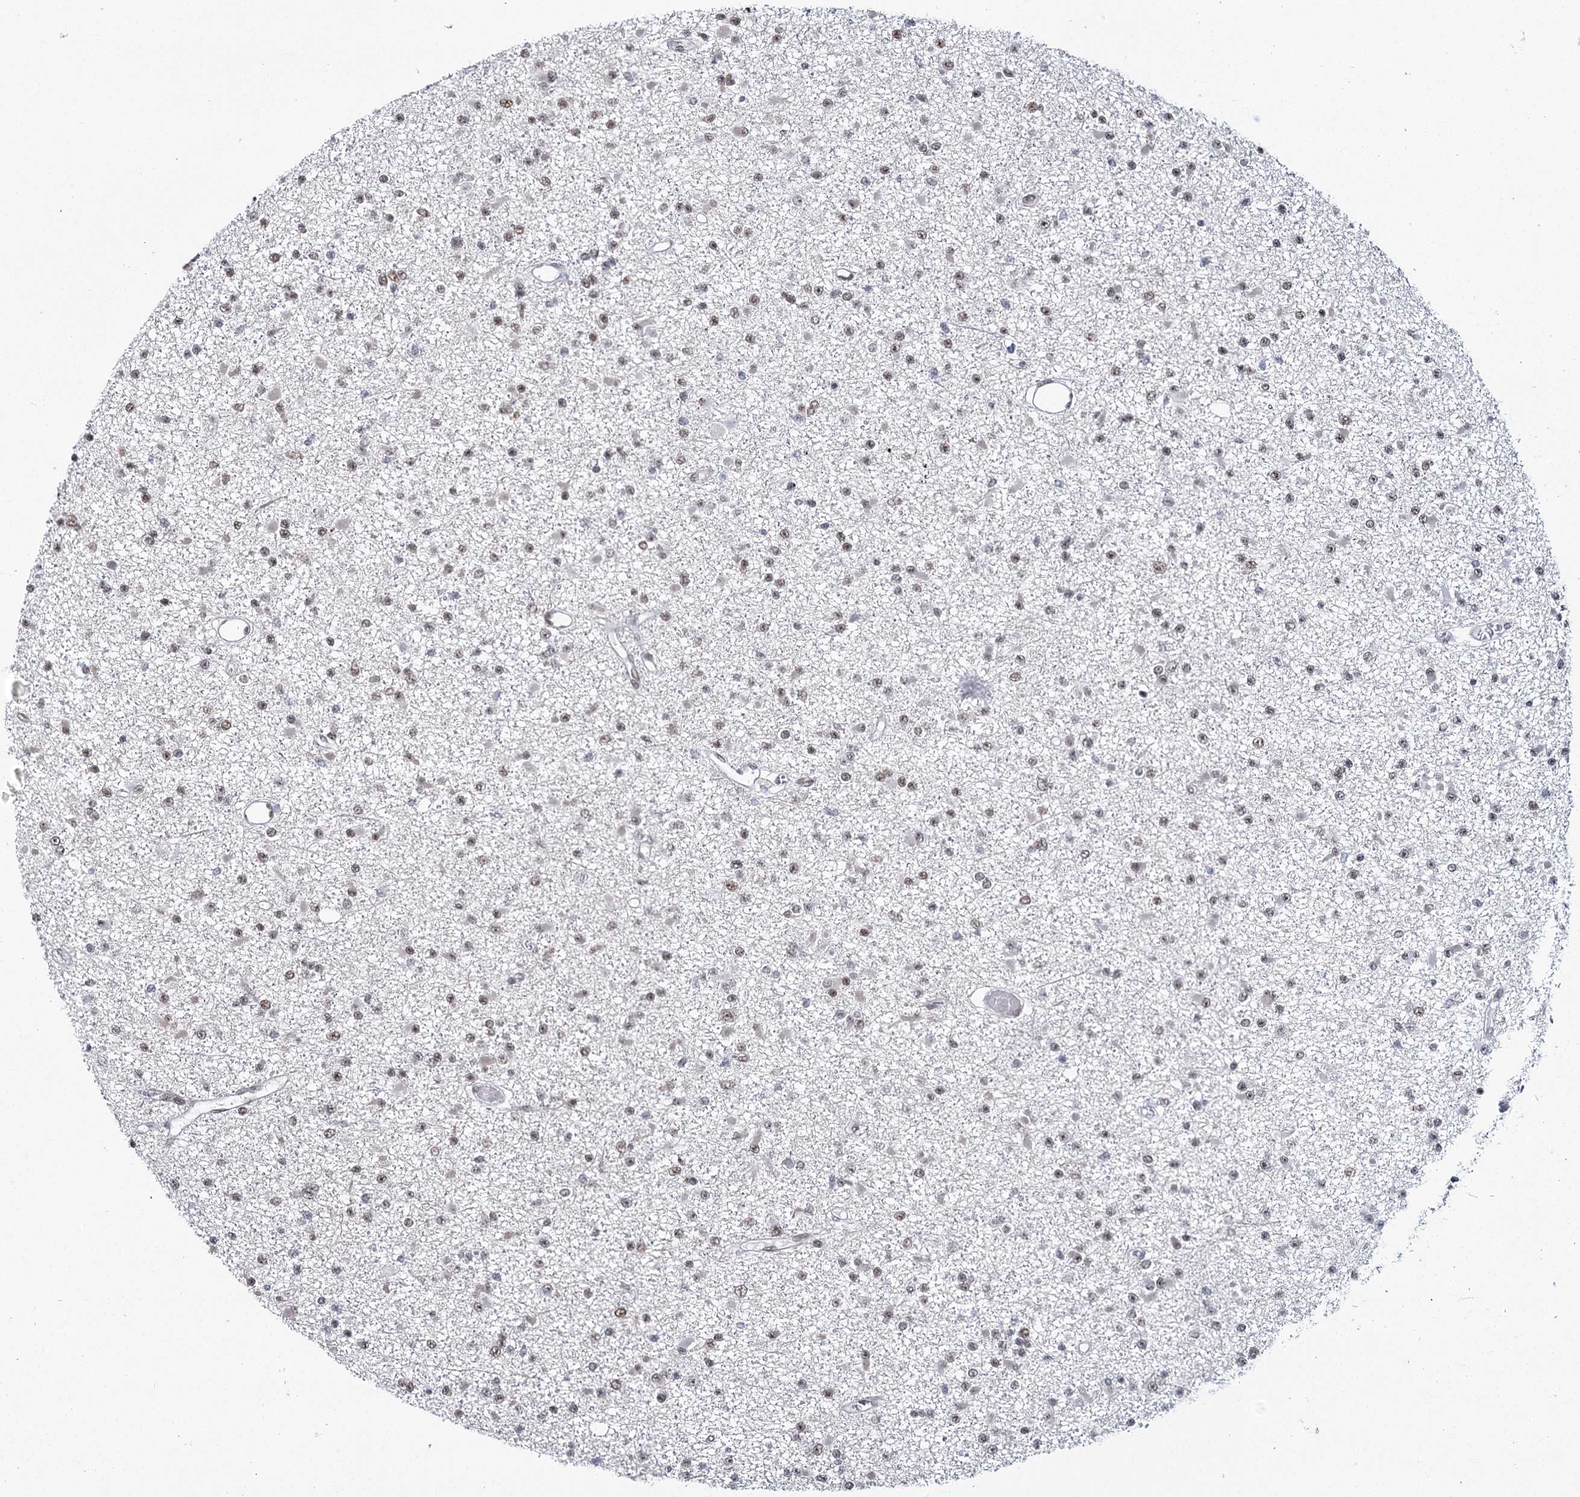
{"staining": {"intensity": "moderate", "quantity": ">75%", "location": "nuclear"}, "tissue": "glioma", "cell_type": "Tumor cells", "image_type": "cancer", "snomed": [{"axis": "morphology", "description": "Glioma, malignant, Low grade"}, {"axis": "topography", "description": "Brain"}], "caption": "An immunohistochemistry (IHC) photomicrograph of tumor tissue is shown. Protein staining in brown labels moderate nuclear positivity in glioma within tumor cells.", "gene": "SCAF8", "patient": {"sex": "female", "age": 22}}